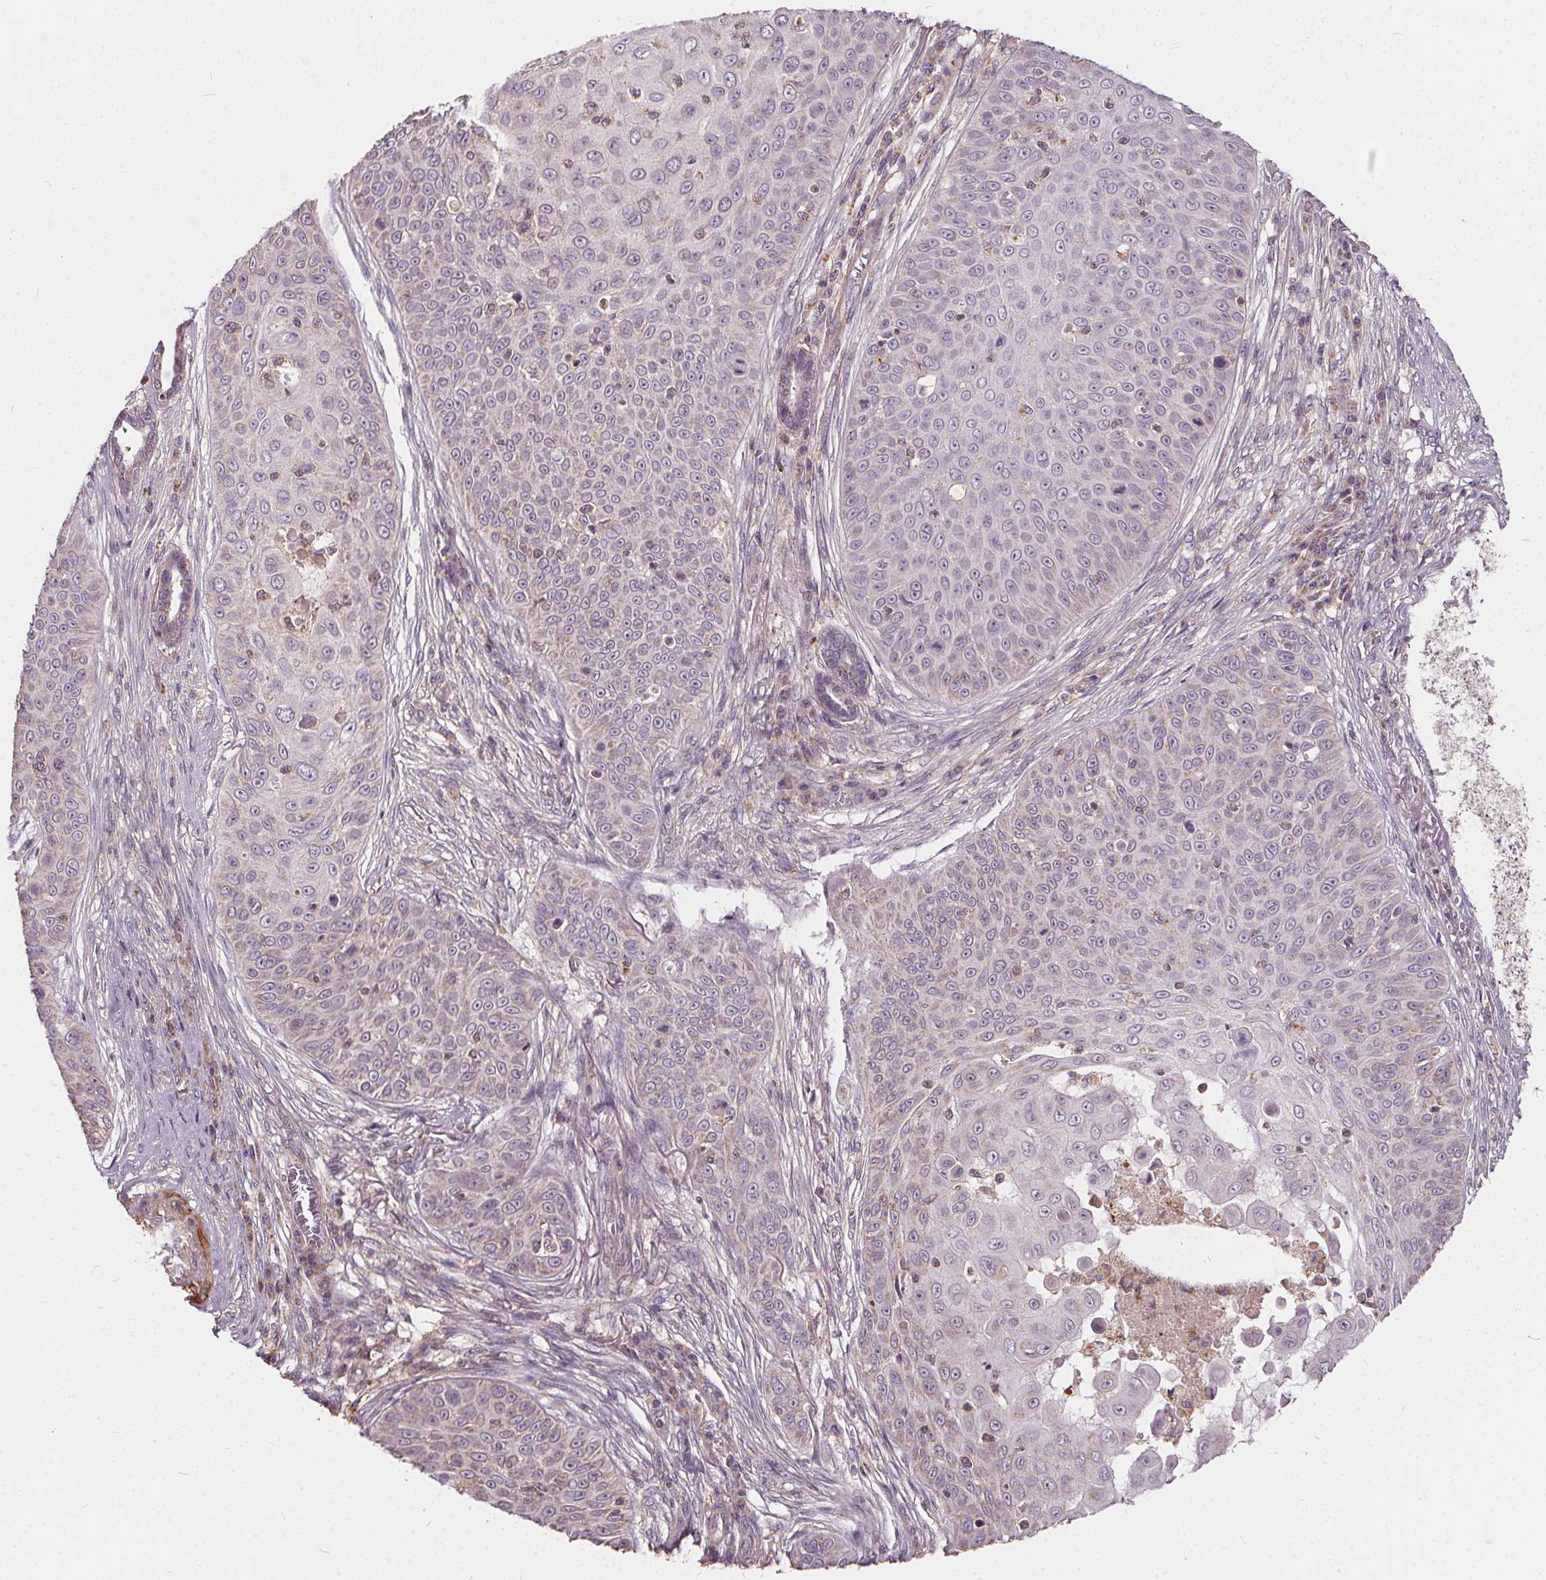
{"staining": {"intensity": "weak", "quantity": "<25%", "location": "cytoplasmic/membranous"}, "tissue": "skin cancer", "cell_type": "Tumor cells", "image_type": "cancer", "snomed": [{"axis": "morphology", "description": "Squamous cell carcinoma, NOS"}, {"axis": "topography", "description": "Skin"}], "caption": "Skin squamous cell carcinoma was stained to show a protein in brown. There is no significant expression in tumor cells.", "gene": "ORAI2", "patient": {"sex": "male", "age": 82}}